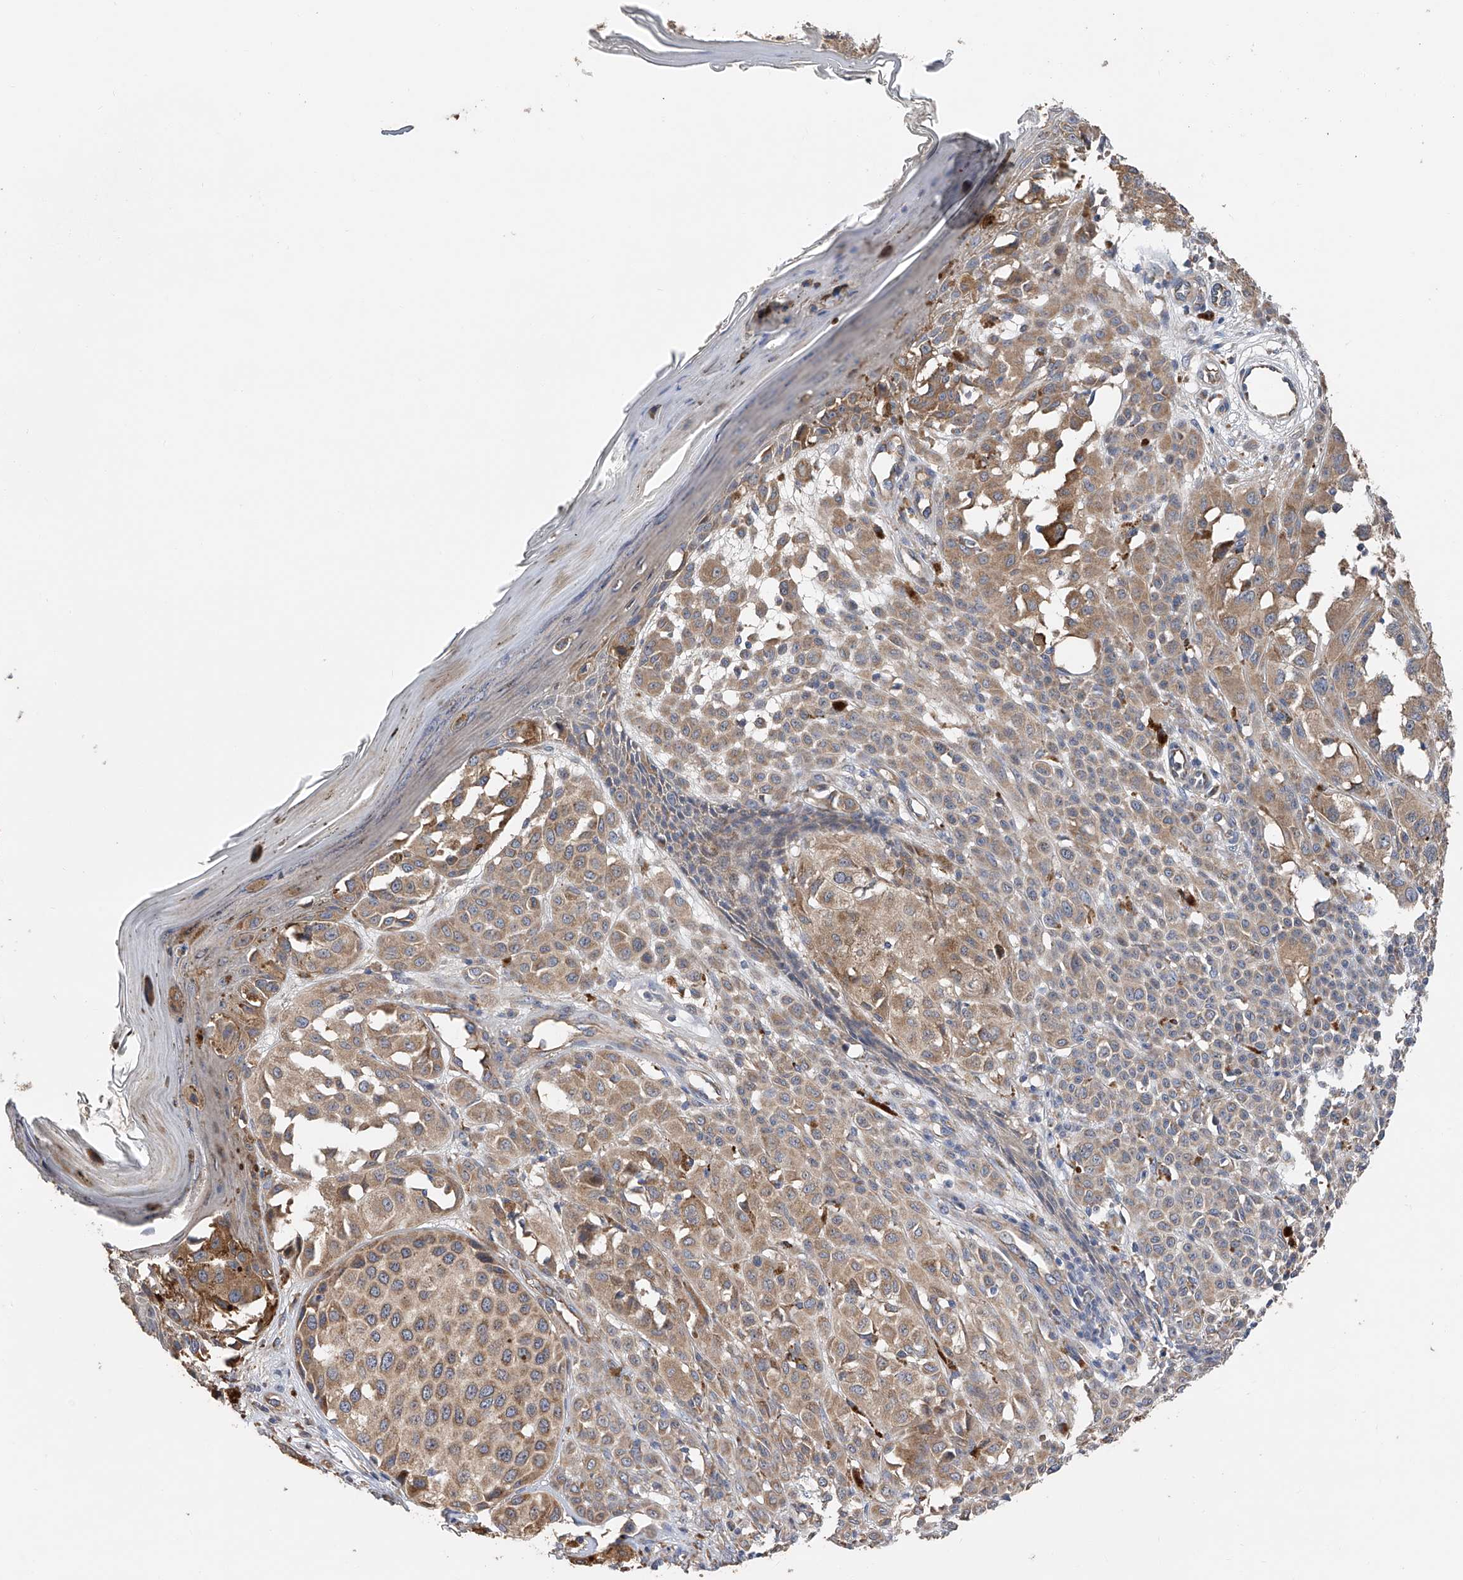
{"staining": {"intensity": "moderate", "quantity": ">75%", "location": "cytoplasmic/membranous"}, "tissue": "melanoma", "cell_type": "Tumor cells", "image_type": "cancer", "snomed": [{"axis": "morphology", "description": "Malignant melanoma, NOS"}, {"axis": "topography", "description": "Skin of leg"}], "caption": "This is a micrograph of immunohistochemistry (IHC) staining of malignant melanoma, which shows moderate staining in the cytoplasmic/membranous of tumor cells.", "gene": "PTK2", "patient": {"sex": "female", "age": 72}}